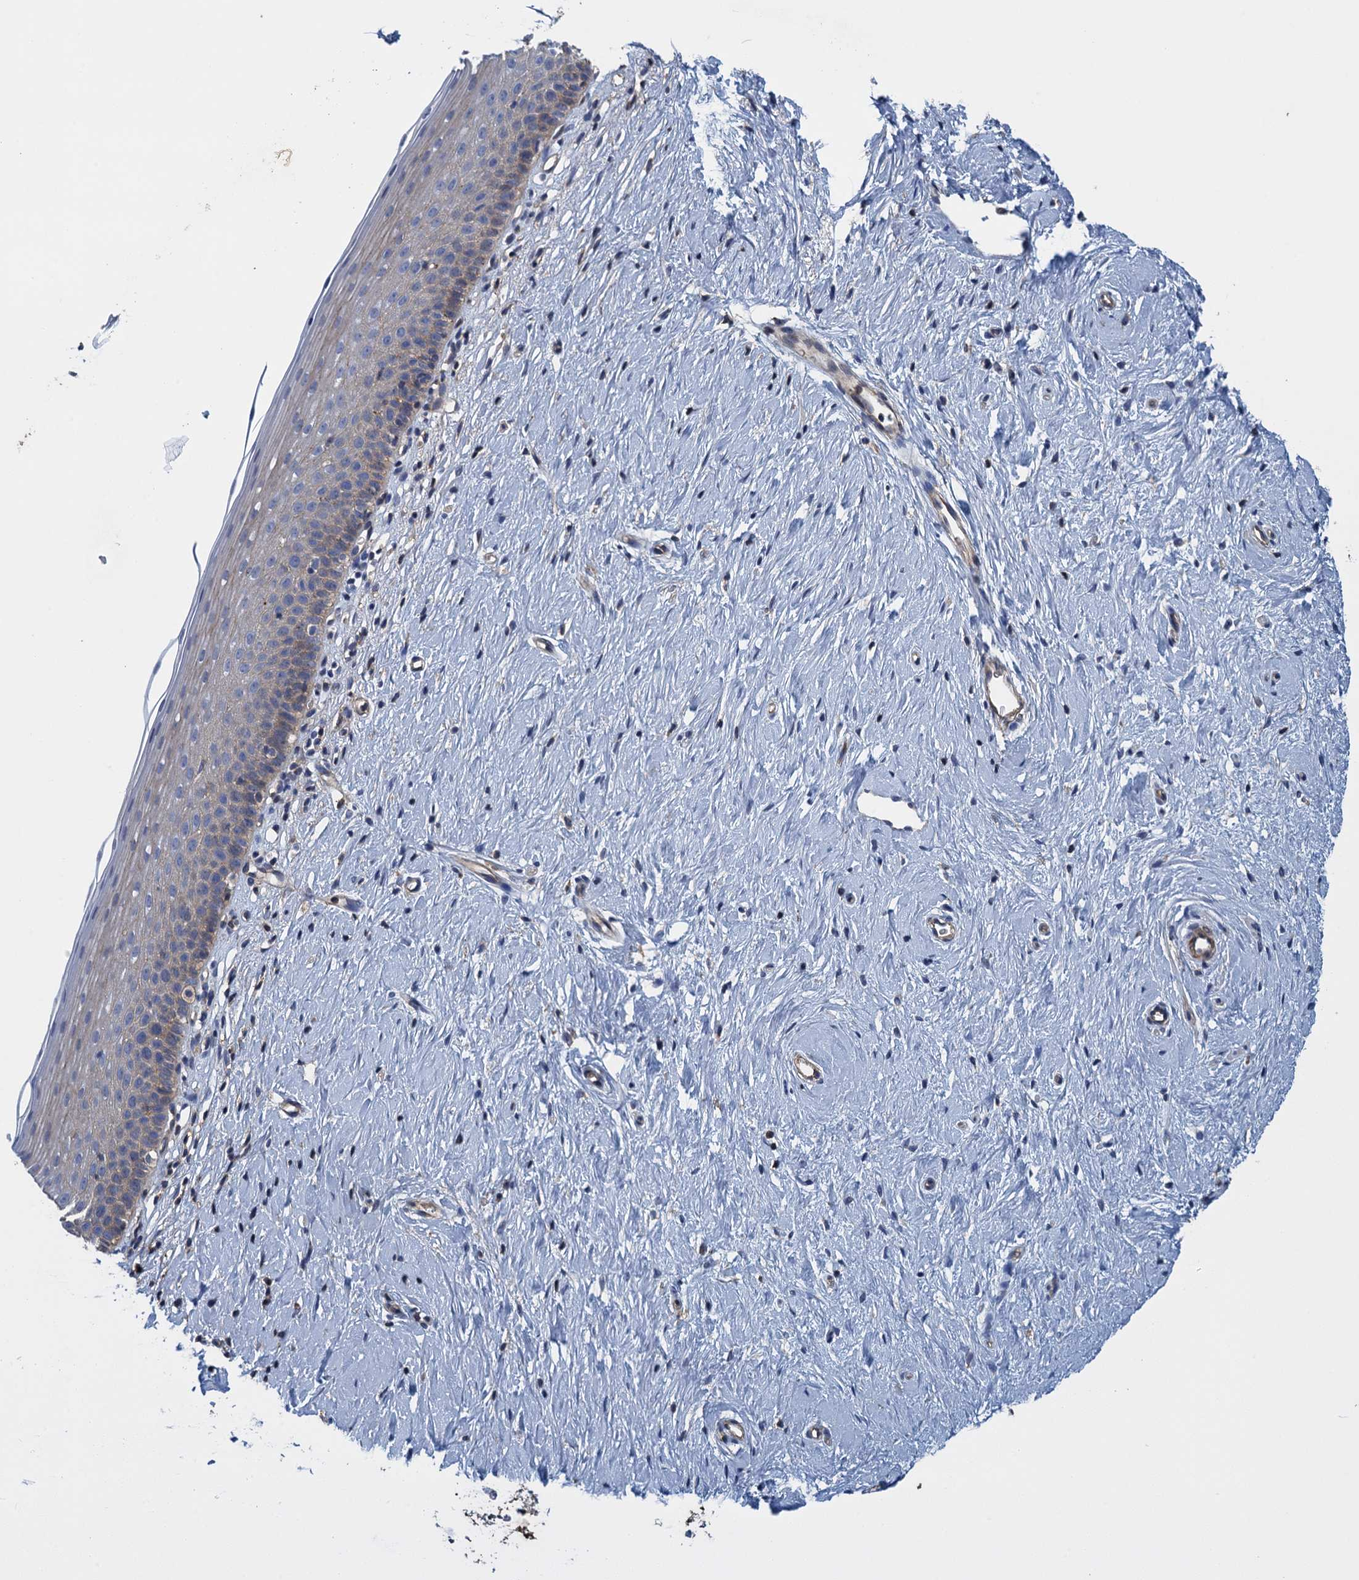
{"staining": {"intensity": "moderate", "quantity": "25%-75%", "location": "cytoplasmic/membranous"}, "tissue": "cervix", "cell_type": "Glandular cells", "image_type": "normal", "snomed": [{"axis": "morphology", "description": "Normal tissue, NOS"}, {"axis": "topography", "description": "Cervix"}], "caption": "Cervix stained with DAB (3,3'-diaminobenzidine) immunohistochemistry demonstrates medium levels of moderate cytoplasmic/membranous staining in about 25%-75% of glandular cells. (brown staining indicates protein expression, while blue staining denotes nuclei).", "gene": "PROSER2", "patient": {"sex": "female", "age": 57}}